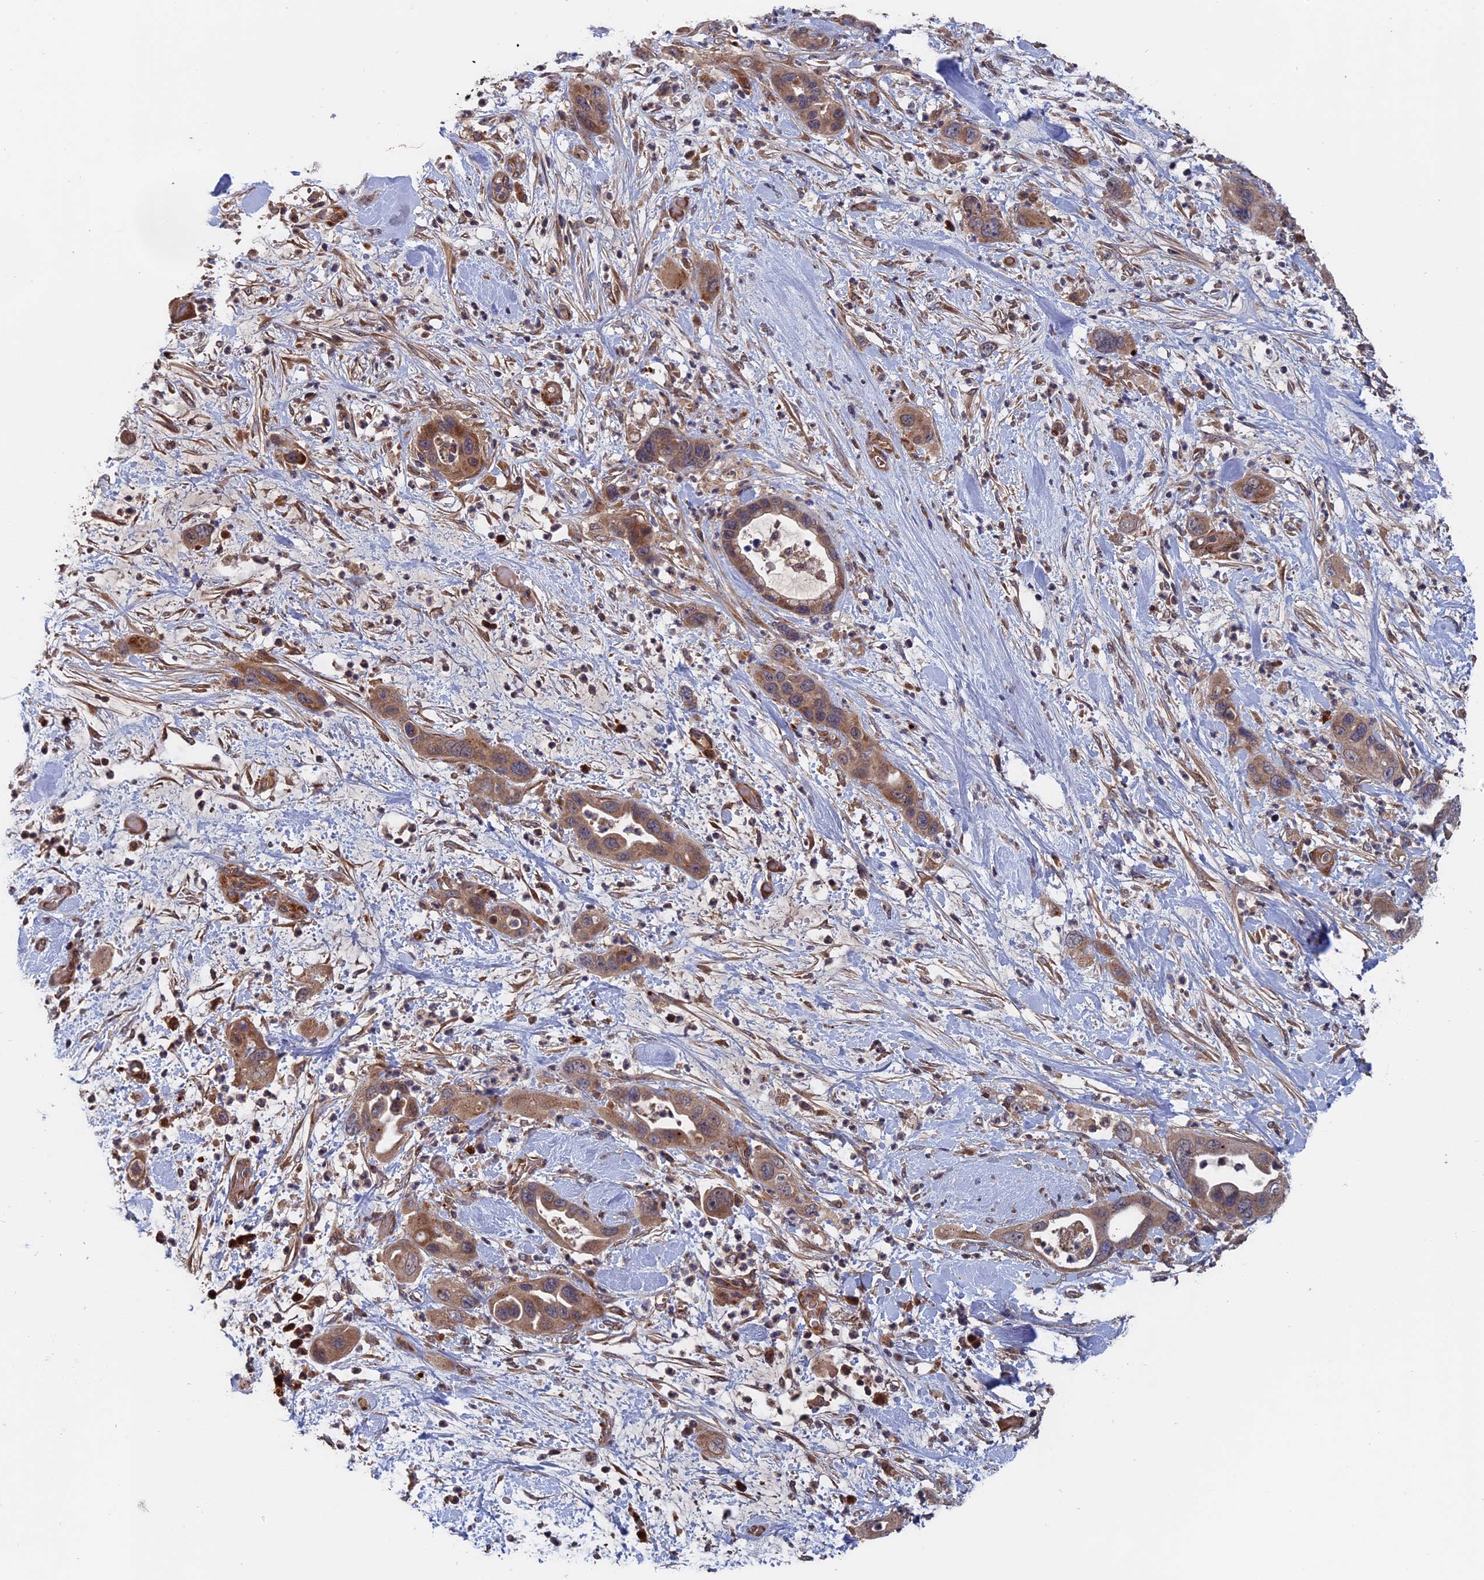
{"staining": {"intensity": "moderate", "quantity": ">75%", "location": "cytoplasmic/membranous"}, "tissue": "pancreatic cancer", "cell_type": "Tumor cells", "image_type": "cancer", "snomed": [{"axis": "morphology", "description": "Adenocarcinoma, NOS"}, {"axis": "topography", "description": "Pancreas"}], "caption": "IHC micrograph of neoplastic tissue: pancreatic cancer (adenocarcinoma) stained using IHC demonstrates medium levels of moderate protein expression localized specifically in the cytoplasmic/membranous of tumor cells, appearing as a cytoplasmic/membranous brown color.", "gene": "TRAPPC2L", "patient": {"sex": "female", "age": 71}}